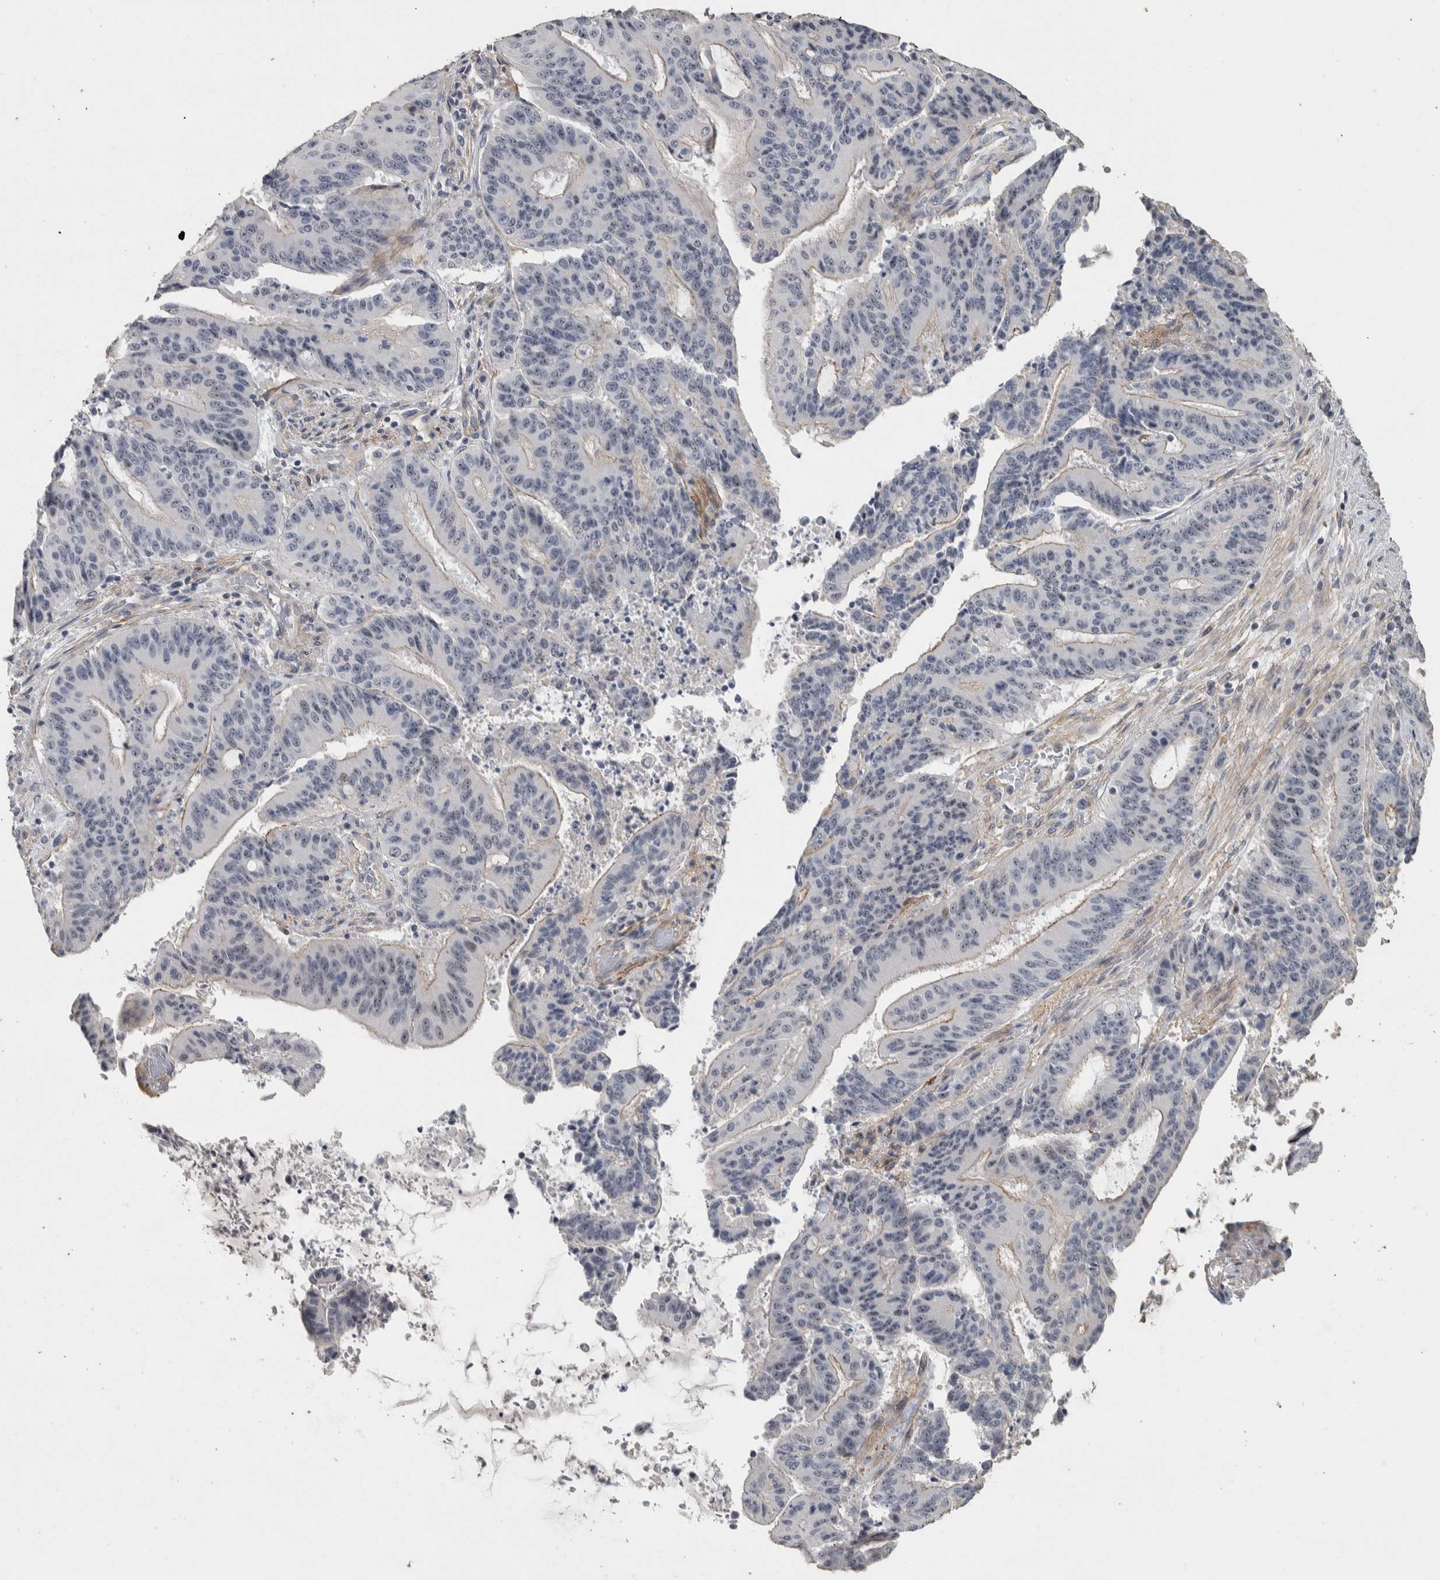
{"staining": {"intensity": "negative", "quantity": "none", "location": "none"}, "tissue": "liver cancer", "cell_type": "Tumor cells", "image_type": "cancer", "snomed": [{"axis": "morphology", "description": "Normal tissue, NOS"}, {"axis": "morphology", "description": "Cholangiocarcinoma"}, {"axis": "topography", "description": "Liver"}, {"axis": "topography", "description": "Peripheral nerve tissue"}], "caption": "Immunohistochemistry image of neoplastic tissue: human liver cholangiocarcinoma stained with DAB demonstrates no significant protein positivity in tumor cells.", "gene": "DCAF10", "patient": {"sex": "female", "age": 73}}